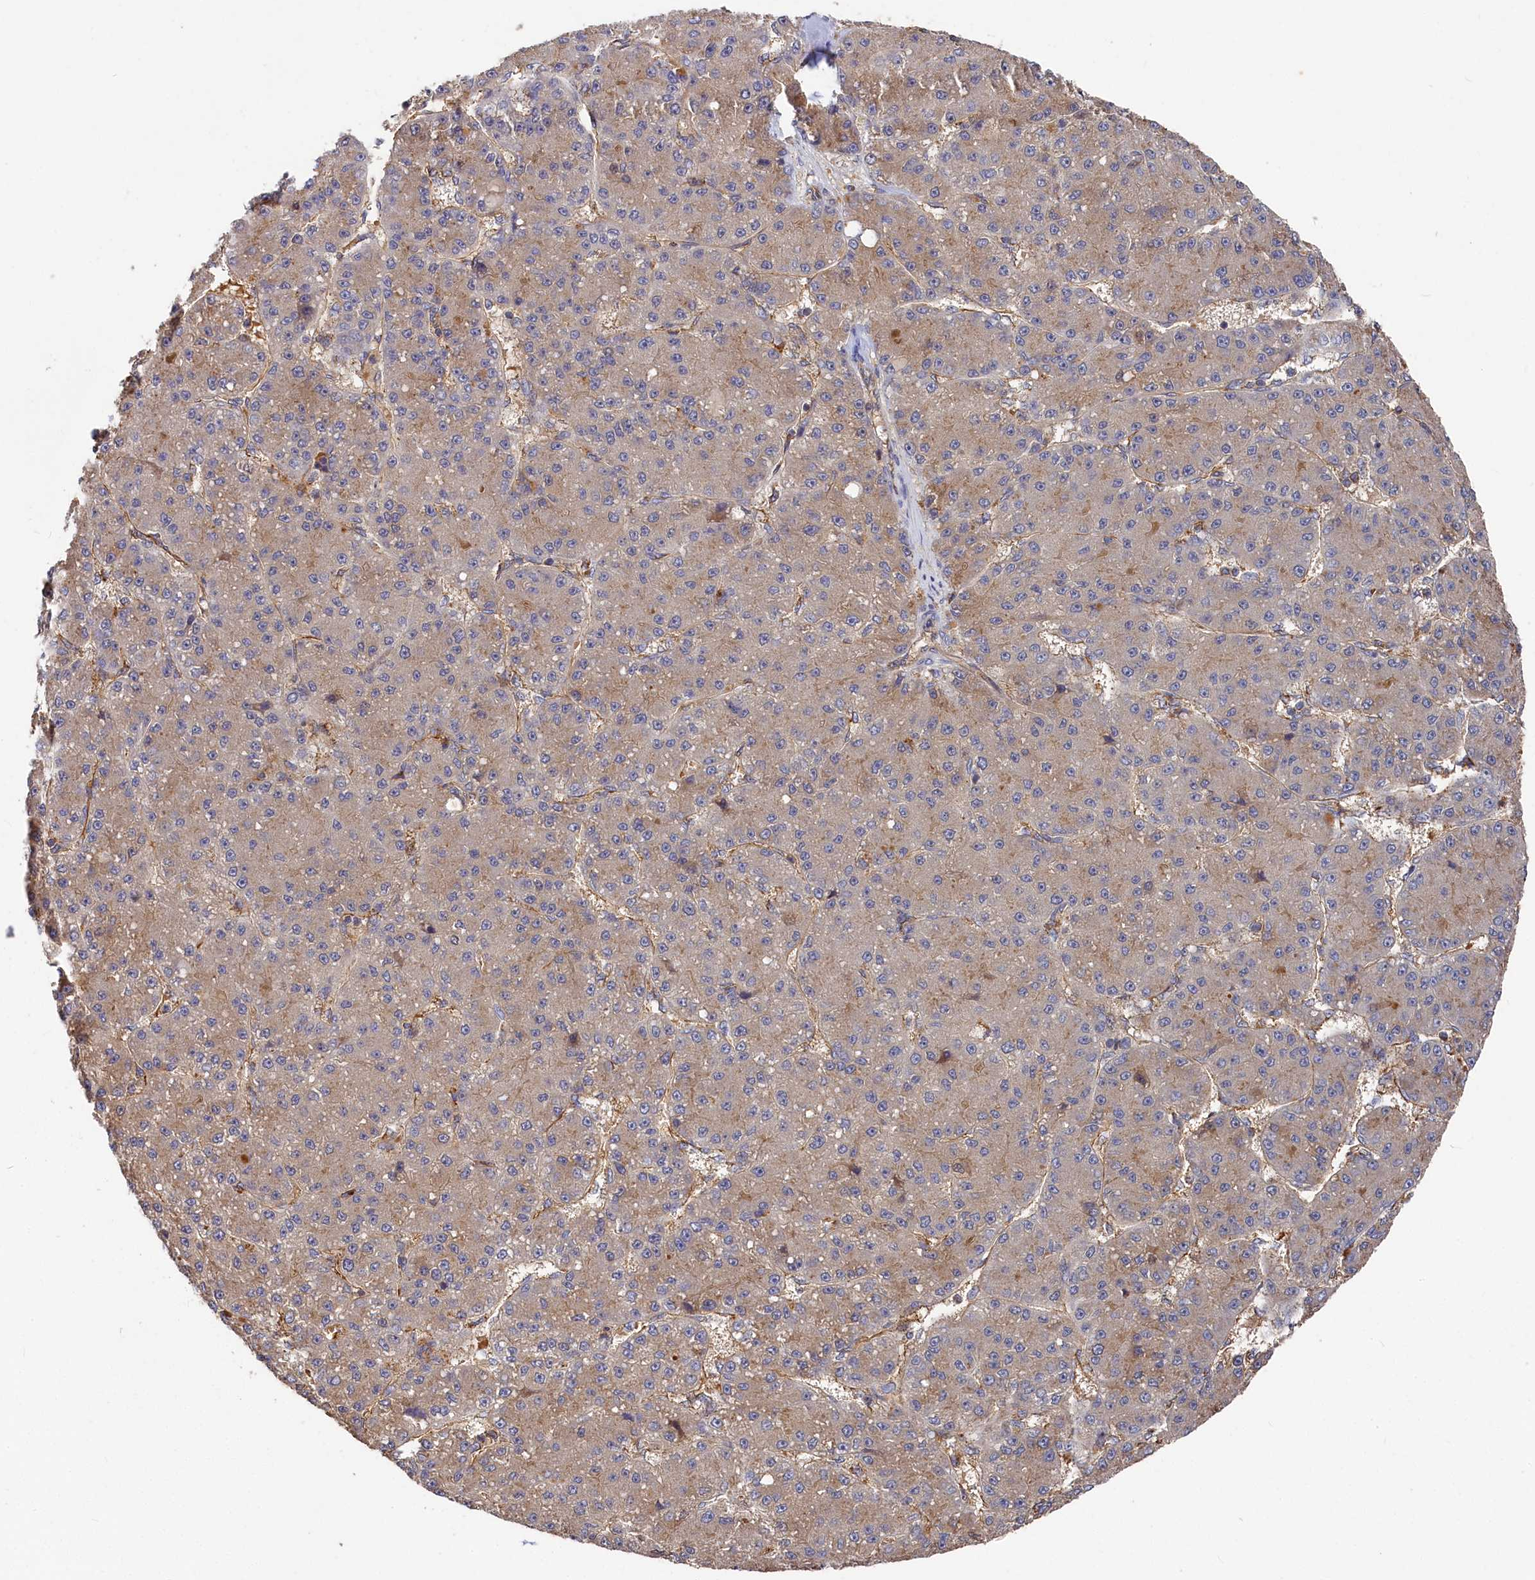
{"staining": {"intensity": "negative", "quantity": "none", "location": "none"}, "tissue": "liver cancer", "cell_type": "Tumor cells", "image_type": "cancer", "snomed": [{"axis": "morphology", "description": "Carcinoma, Hepatocellular, NOS"}, {"axis": "topography", "description": "Liver"}], "caption": "This is an immunohistochemistry photomicrograph of liver cancer. There is no positivity in tumor cells.", "gene": "DHRS11", "patient": {"sex": "male", "age": 67}}